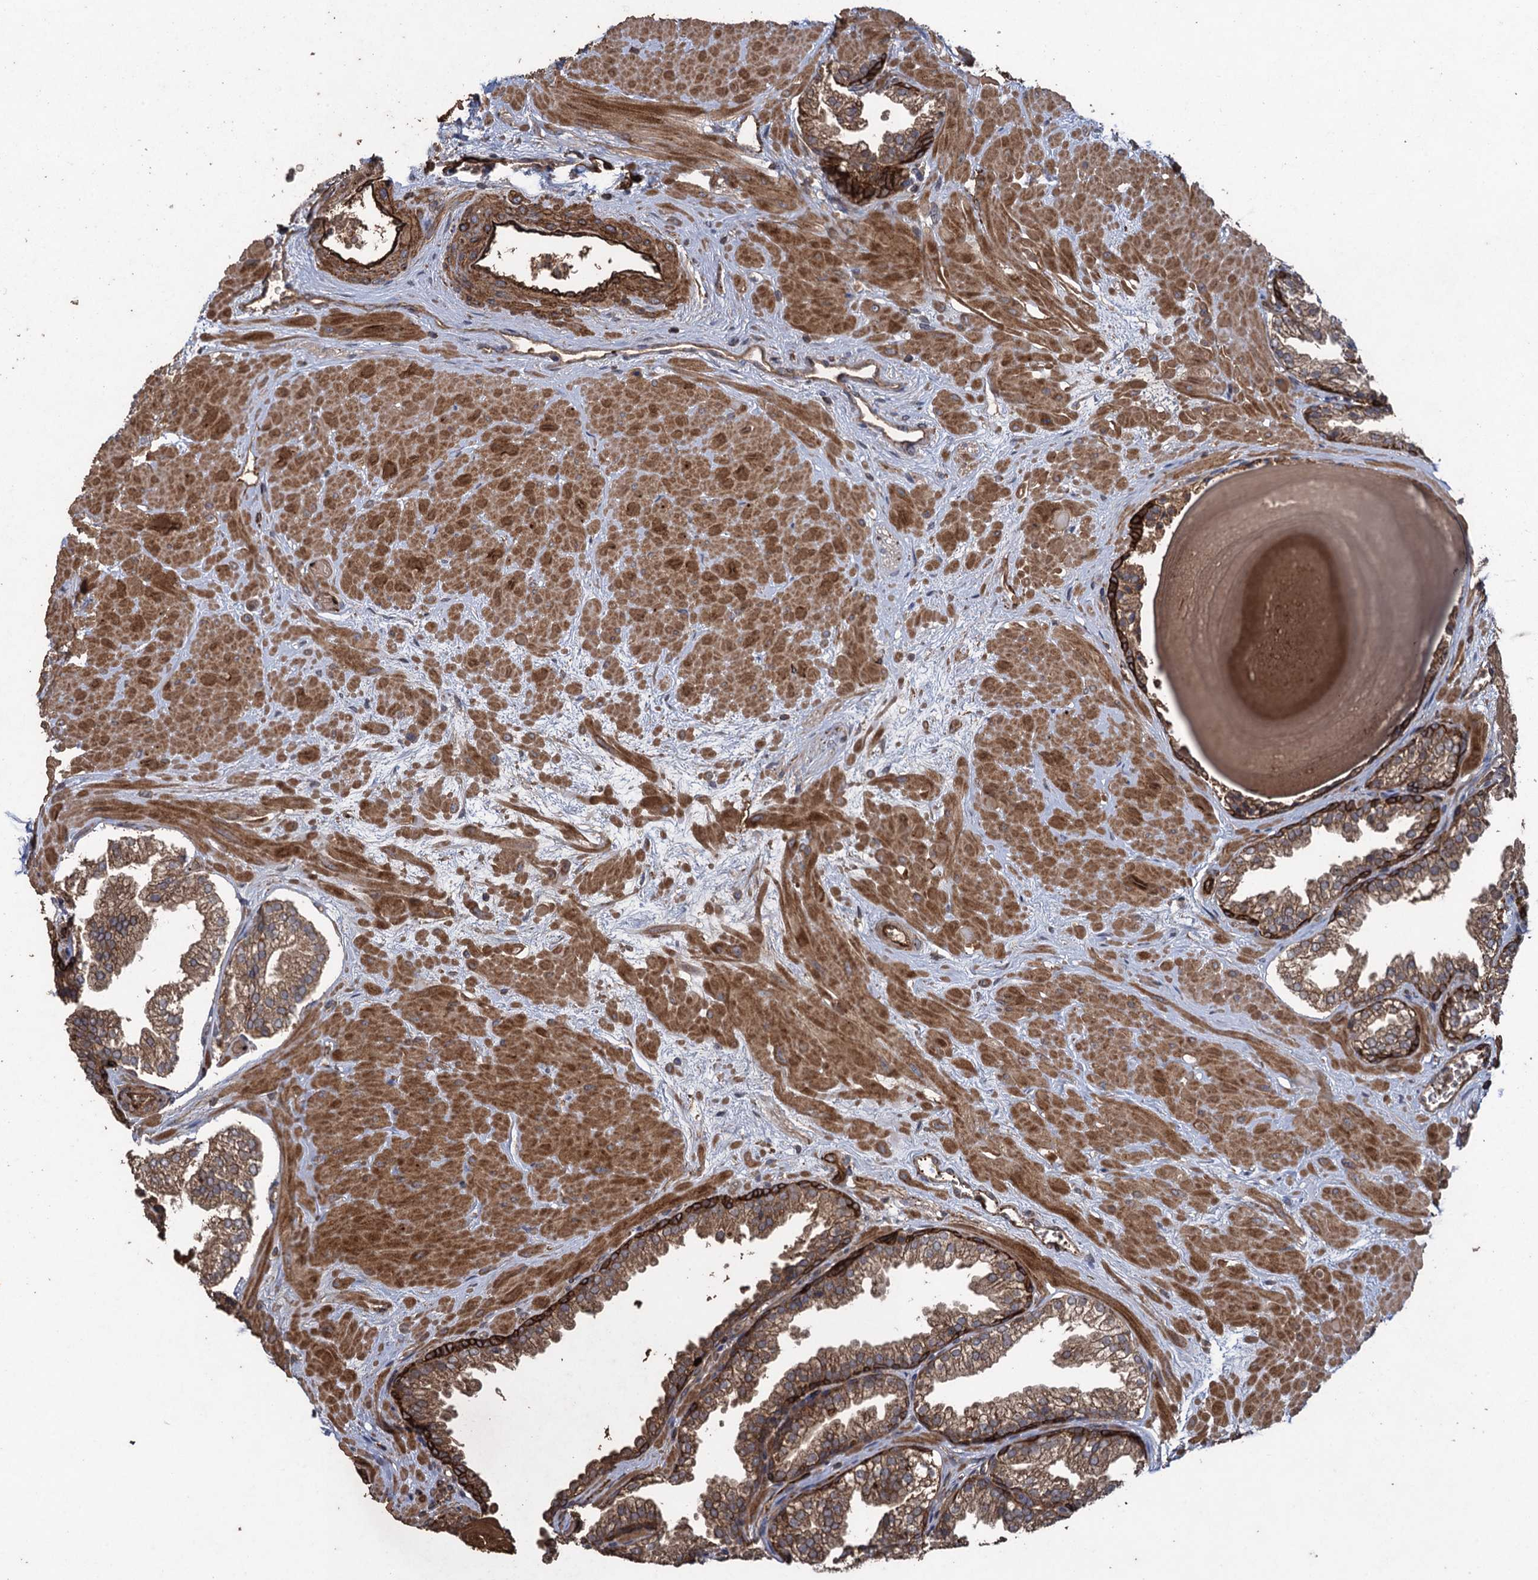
{"staining": {"intensity": "strong", "quantity": "25%-75%", "location": "cytoplasmic/membranous"}, "tissue": "prostate", "cell_type": "Glandular cells", "image_type": "normal", "snomed": [{"axis": "morphology", "description": "Normal tissue, NOS"}, {"axis": "topography", "description": "Prostate"}], "caption": "High-power microscopy captured an immunohistochemistry (IHC) image of benign prostate, revealing strong cytoplasmic/membranous positivity in about 25%-75% of glandular cells.", "gene": "TXNDC11", "patient": {"sex": "male", "age": 48}}